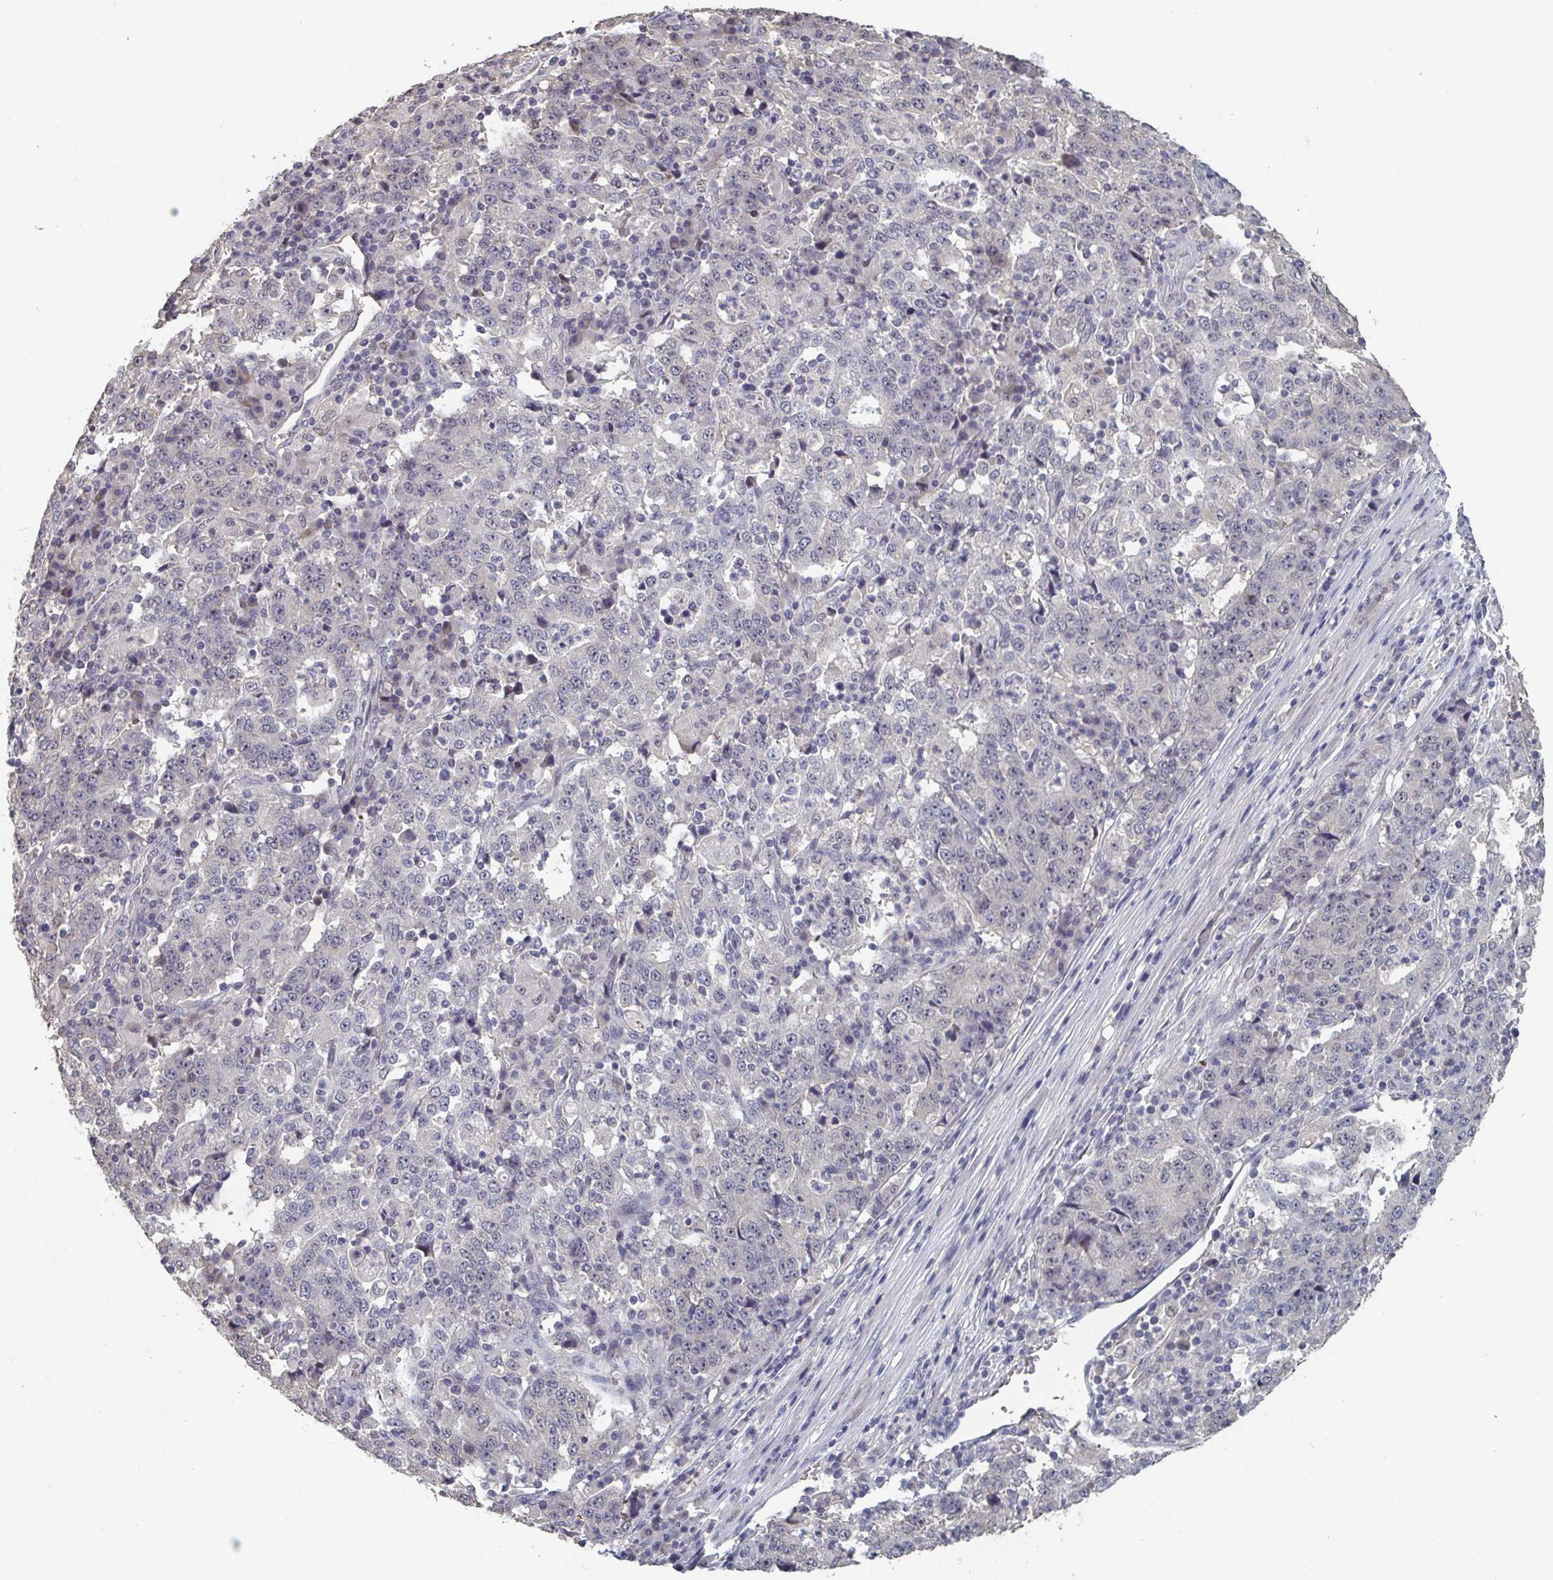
{"staining": {"intensity": "negative", "quantity": "none", "location": "none"}, "tissue": "stomach cancer", "cell_type": "Tumor cells", "image_type": "cancer", "snomed": [{"axis": "morphology", "description": "Adenocarcinoma, NOS"}, {"axis": "topography", "description": "Stomach"}], "caption": "DAB immunohistochemical staining of human adenocarcinoma (stomach) reveals no significant positivity in tumor cells.", "gene": "LIX1", "patient": {"sex": "male", "age": 59}}